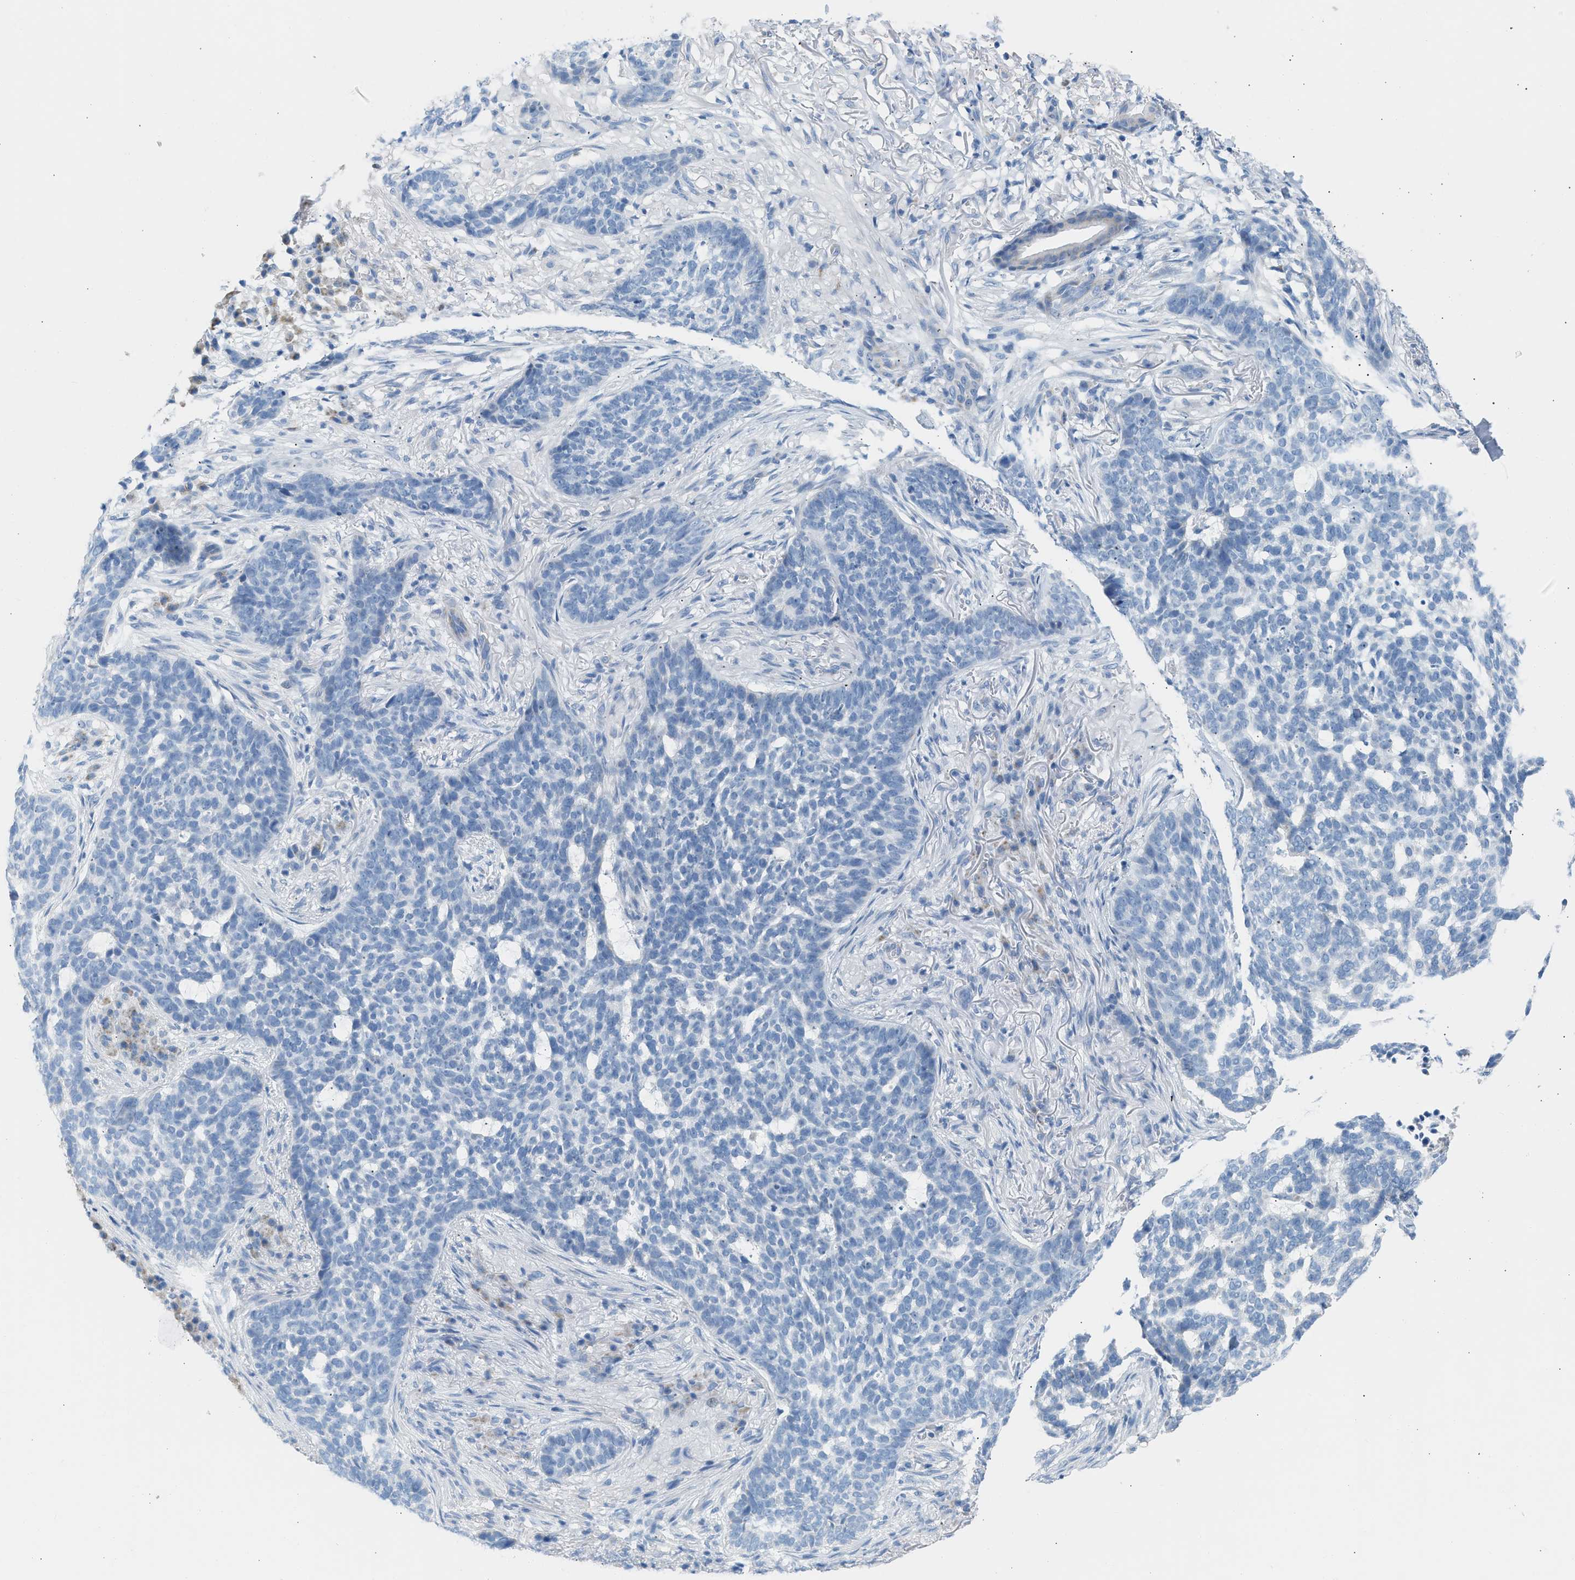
{"staining": {"intensity": "negative", "quantity": "none", "location": "none"}, "tissue": "skin cancer", "cell_type": "Tumor cells", "image_type": "cancer", "snomed": [{"axis": "morphology", "description": "Basal cell carcinoma"}, {"axis": "topography", "description": "Skin"}], "caption": "DAB immunohistochemical staining of human skin basal cell carcinoma reveals no significant expression in tumor cells.", "gene": "NDUFS8", "patient": {"sex": "male", "age": 85}}